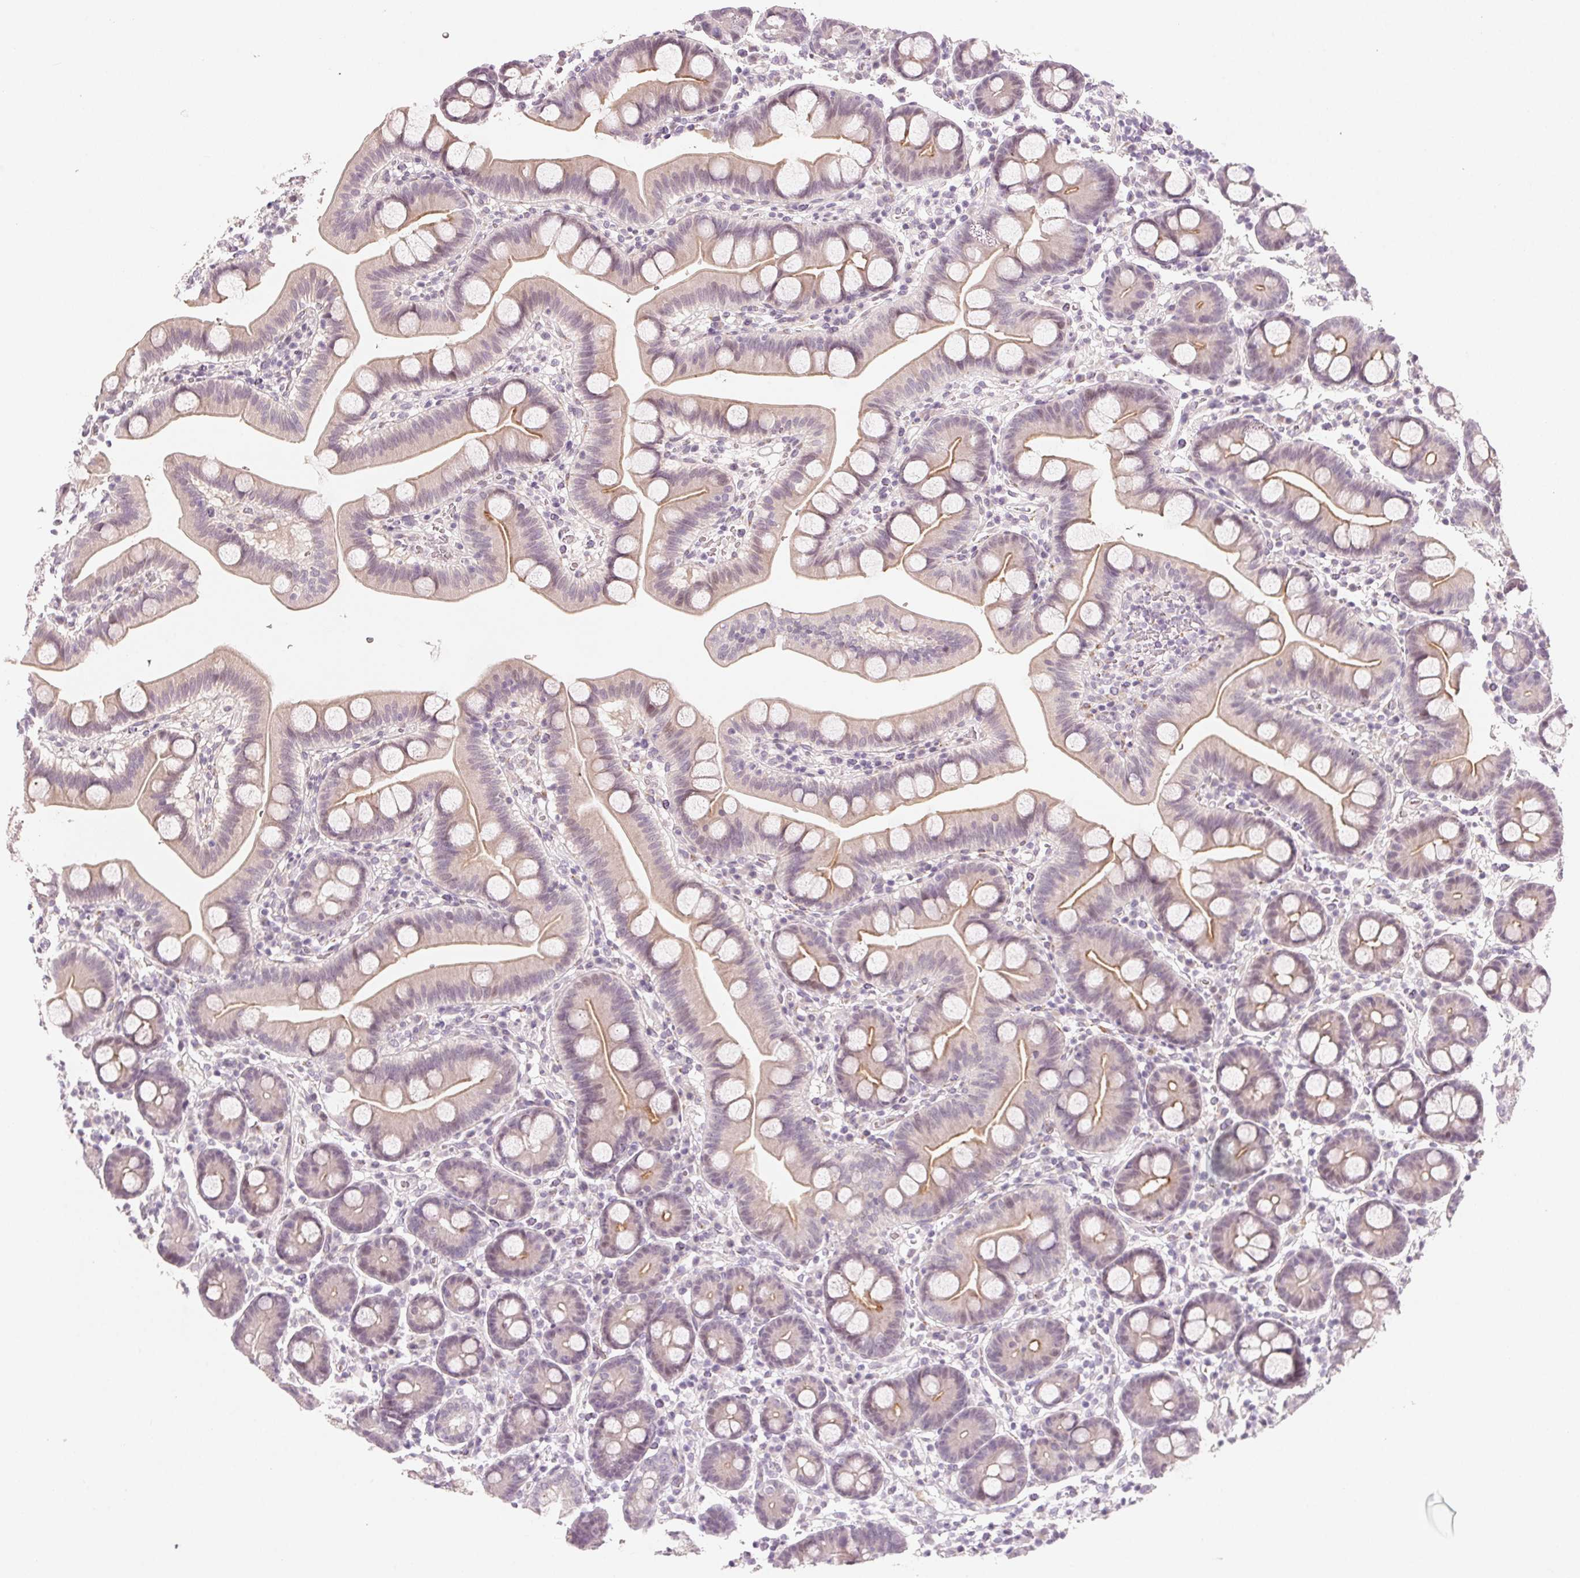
{"staining": {"intensity": "weak", "quantity": "<25%", "location": "cytoplasmic/membranous"}, "tissue": "duodenum", "cell_type": "Glandular cells", "image_type": "normal", "snomed": [{"axis": "morphology", "description": "Normal tissue, NOS"}, {"axis": "topography", "description": "Pancreas"}, {"axis": "topography", "description": "Duodenum"}], "caption": "High magnification brightfield microscopy of benign duodenum stained with DAB (brown) and counterstained with hematoxylin (blue): glandular cells show no significant expression. The staining was performed using DAB to visualize the protein expression in brown, while the nuclei were stained in blue with hematoxylin (Magnification: 20x).", "gene": "CCDC96", "patient": {"sex": "male", "age": 59}}